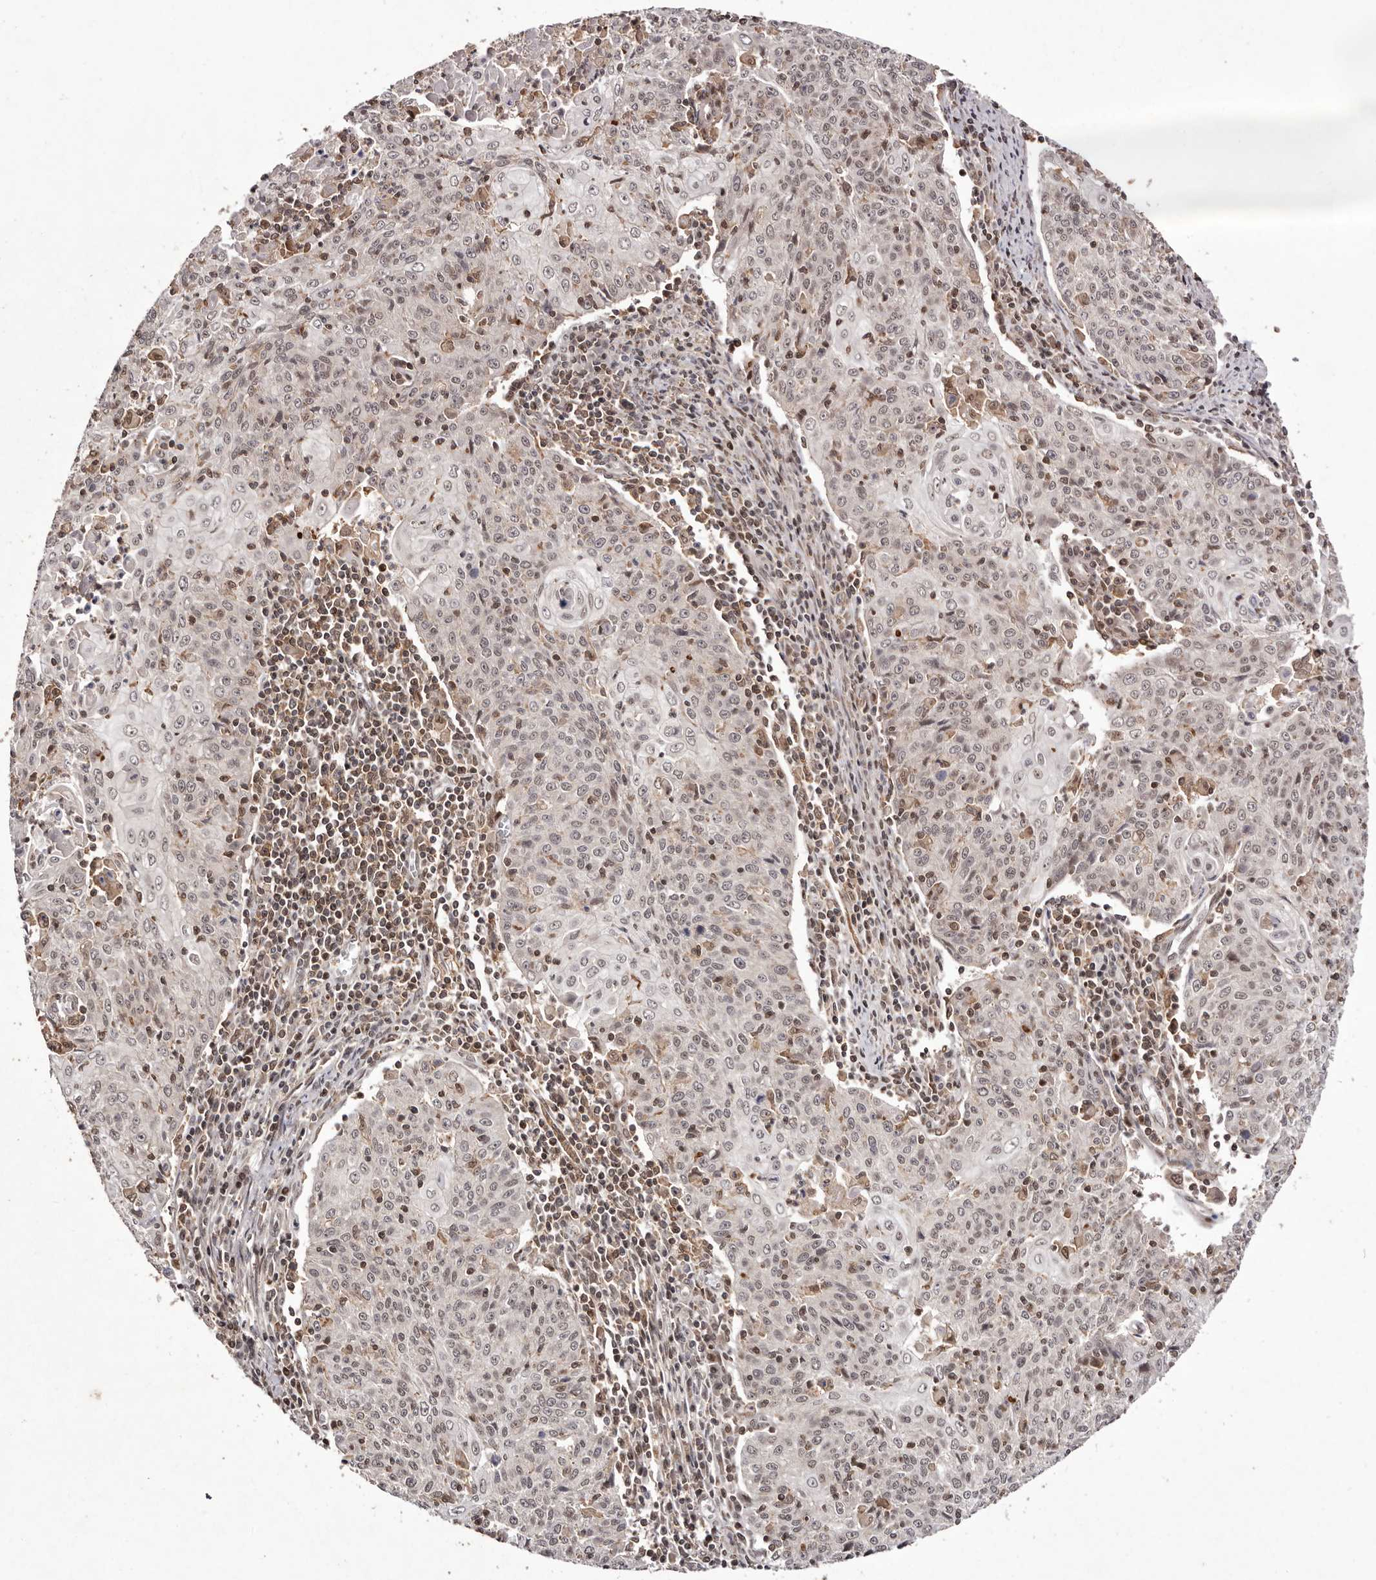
{"staining": {"intensity": "weak", "quantity": "<25%", "location": "nuclear"}, "tissue": "cervical cancer", "cell_type": "Tumor cells", "image_type": "cancer", "snomed": [{"axis": "morphology", "description": "Squamous cell carcinoma, NOS"}, {"axis": "topography", "description": "Cervix"}], "caption": "Tumor cells are negative for brown protein staining in cervical cancer (squamous cell carcinoma).", "gene": "FBXO5", "patient": {"sex": "female", "age": 48}}